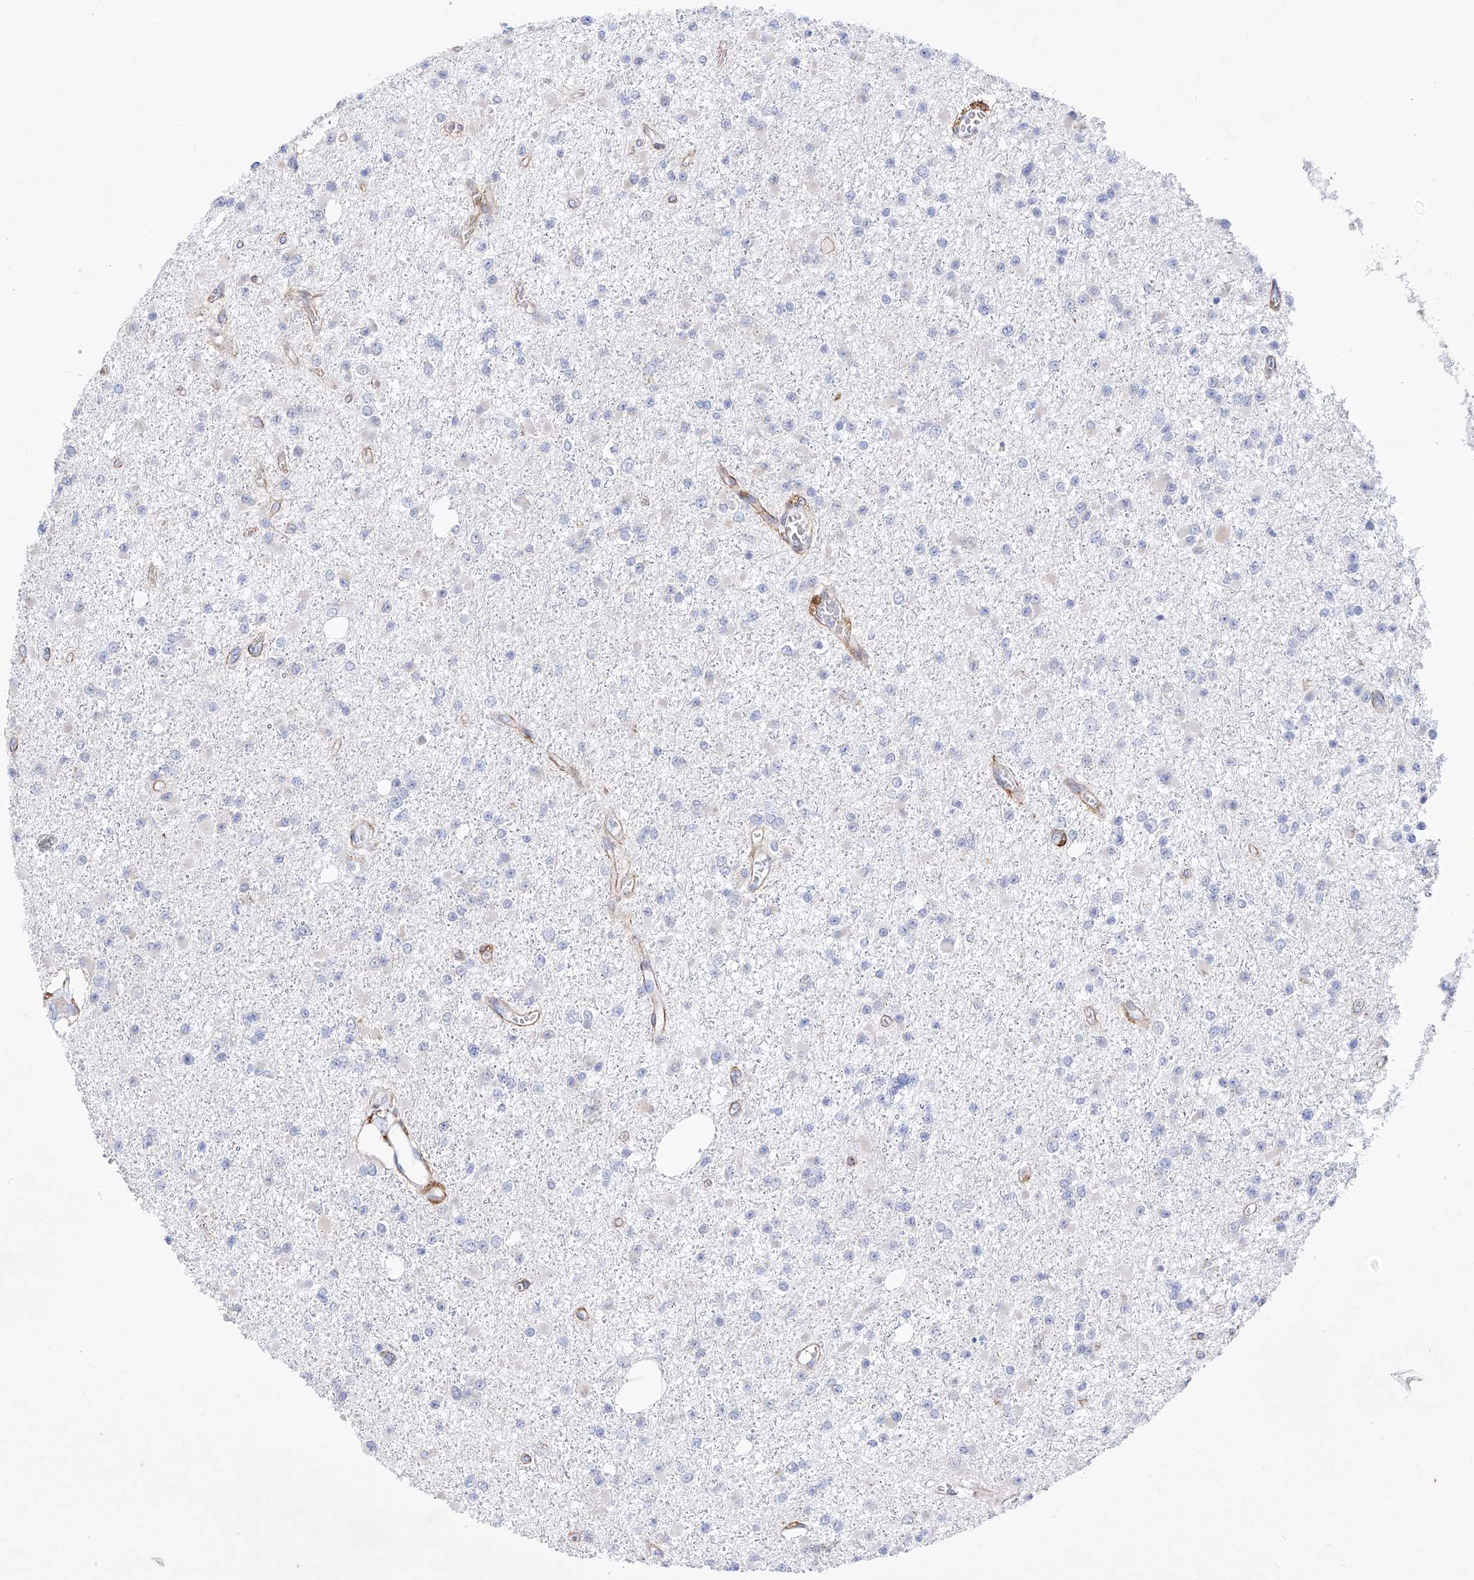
{"staining": {"intensity": "negative", "quantity": "none", "location": "none"}, "tissue": "glioma", "cell_type": "Tumor cells", "image_type": "cancer", "snomed": [{"axis": "morphology", "description": "Glioma, malignant, Low grade"}, {"axis": "topography", "description": "Brain"}], "caption": "The immunohistochemistry (IHC) photomicrograph has no significant staining in tumor cells of low-grade glioma (malignant) tissue.", "gene": "LCLAT1", "patient": {"sex": "female", "age": 22}}